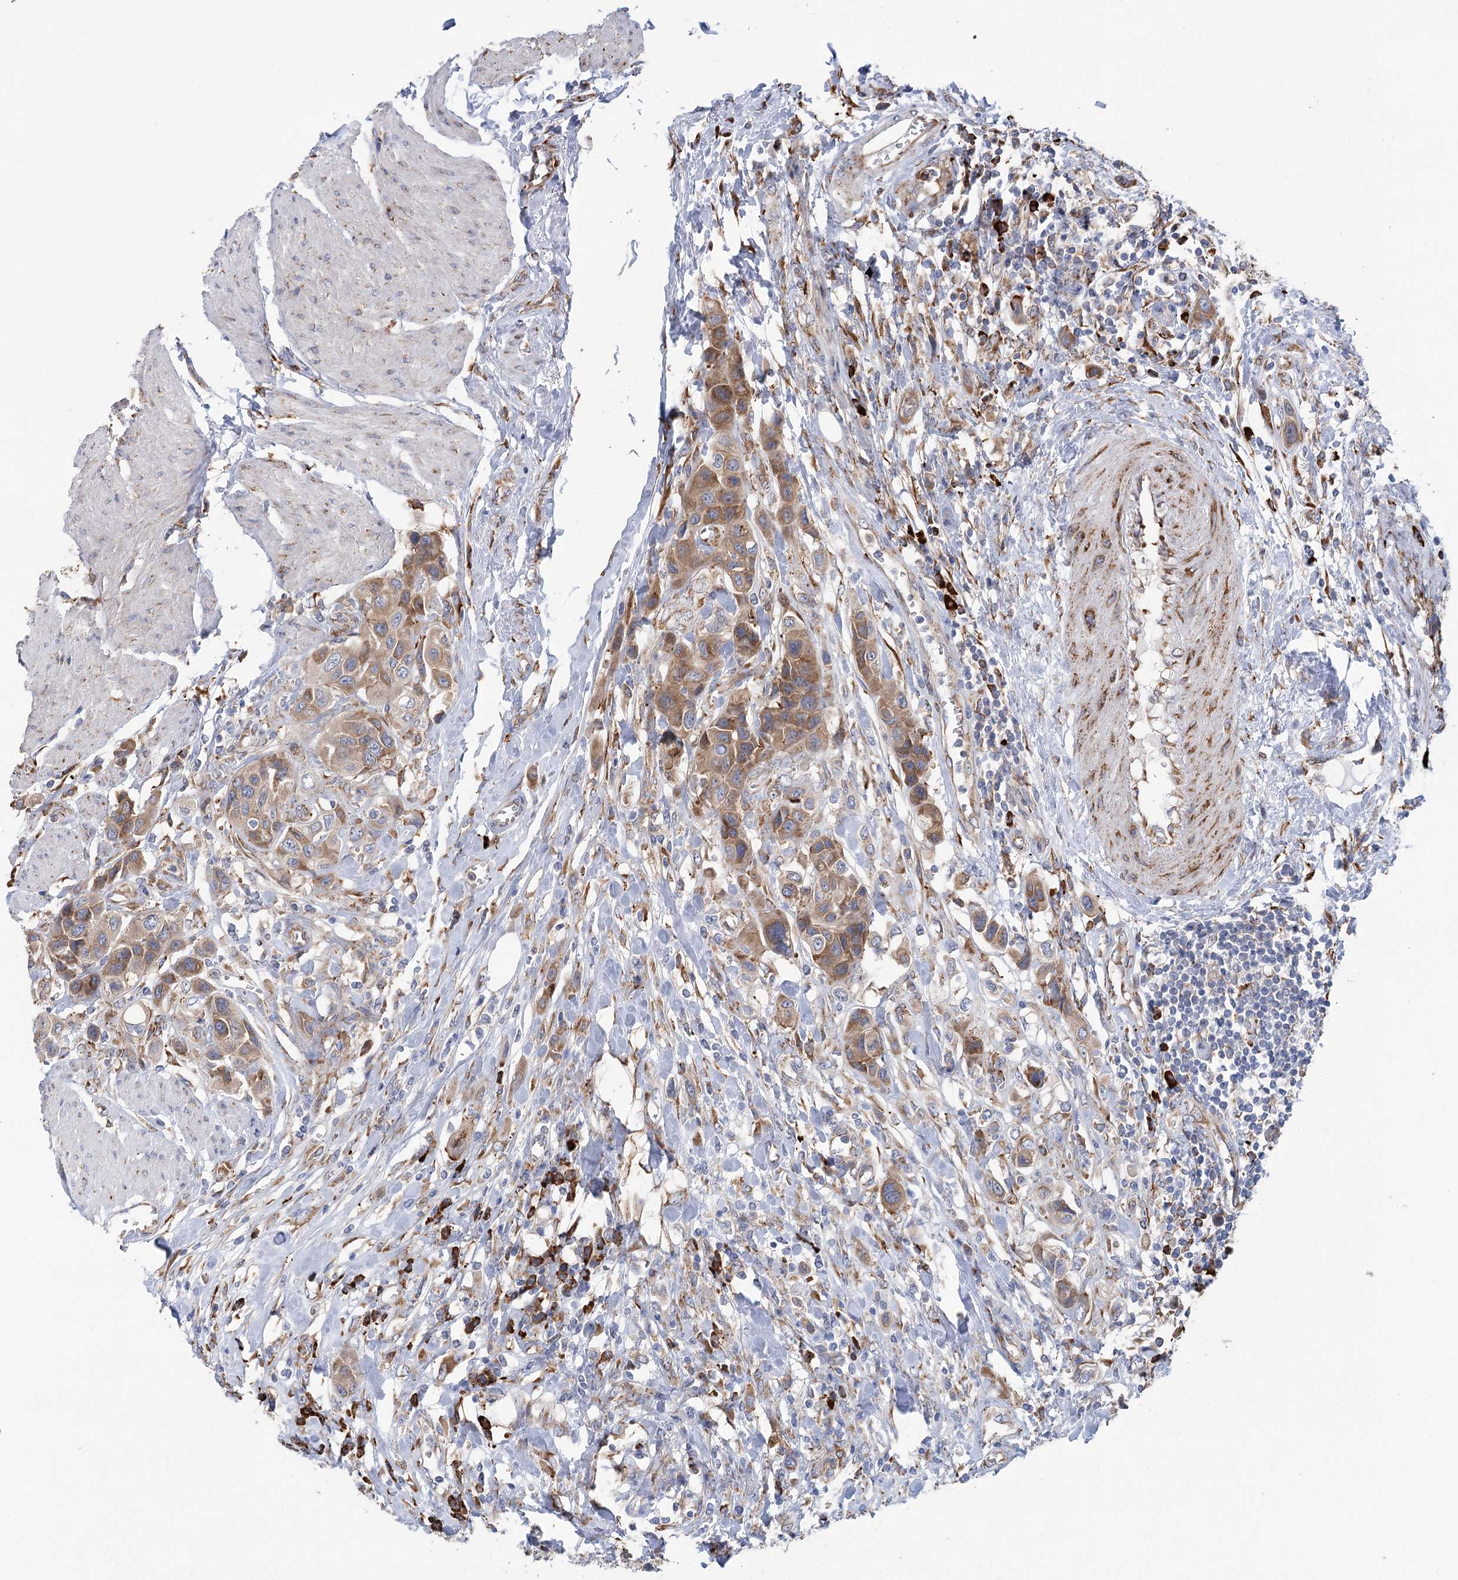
{"staining": {"intensity": "moderate", "quantity": ">75%", "location": "cytoplasmic/membranous"}, "tissue": "urothelial cancer", "cell_type": "Tumor cells", "image_type": "cancer", "snomed": [{"axis": "morphology", "description": "Urothelial carcinoma, High grade"}, {"axis": "topography", "description": "Urinary bladder"}], "caption": "A medium amount of moderate cytoplasmic/membranous staining is present in approximately >75% of tumor cells in urothelial cancer tissue.", "gene": "METTL24", "patient": {"sex": "male", "age": 50}}